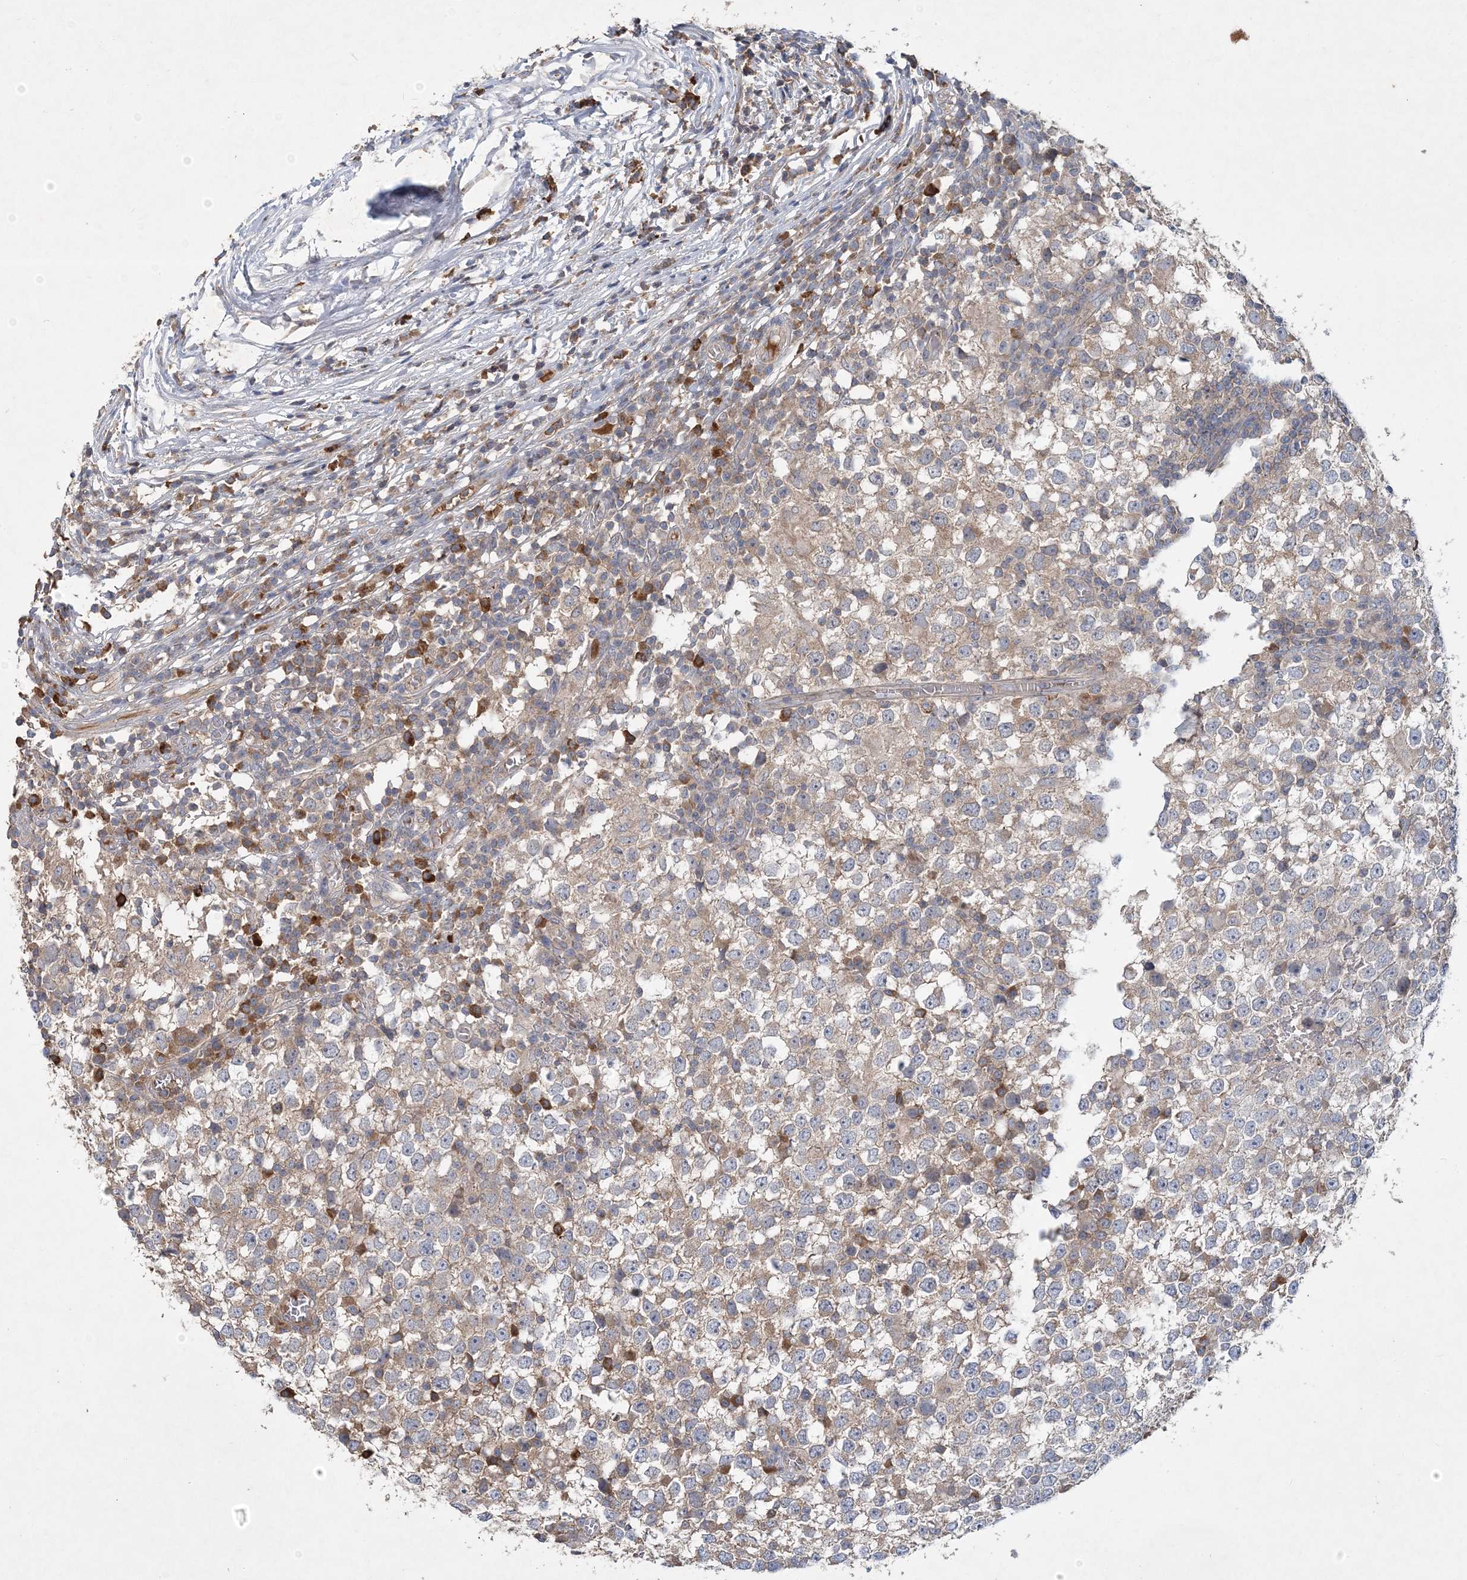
{"staining": {"intensity": "negative", "quantity": "none", "location": "none"}, "tissue": "testis cancer", "cell_type": "Tumor cells", "image_type": "cancer", "snomed": [{"axis": "morphology", "description": "Seminoma, NOS"}, {"axis": "topography", "description": "Testis"}], "caption": "Testis cancer (seminoma) was stained to show a protein in brown. There is no significant staining in tumor cells.", "gene": "RNF25", "patient": {"sex": "male", "age": 65}}